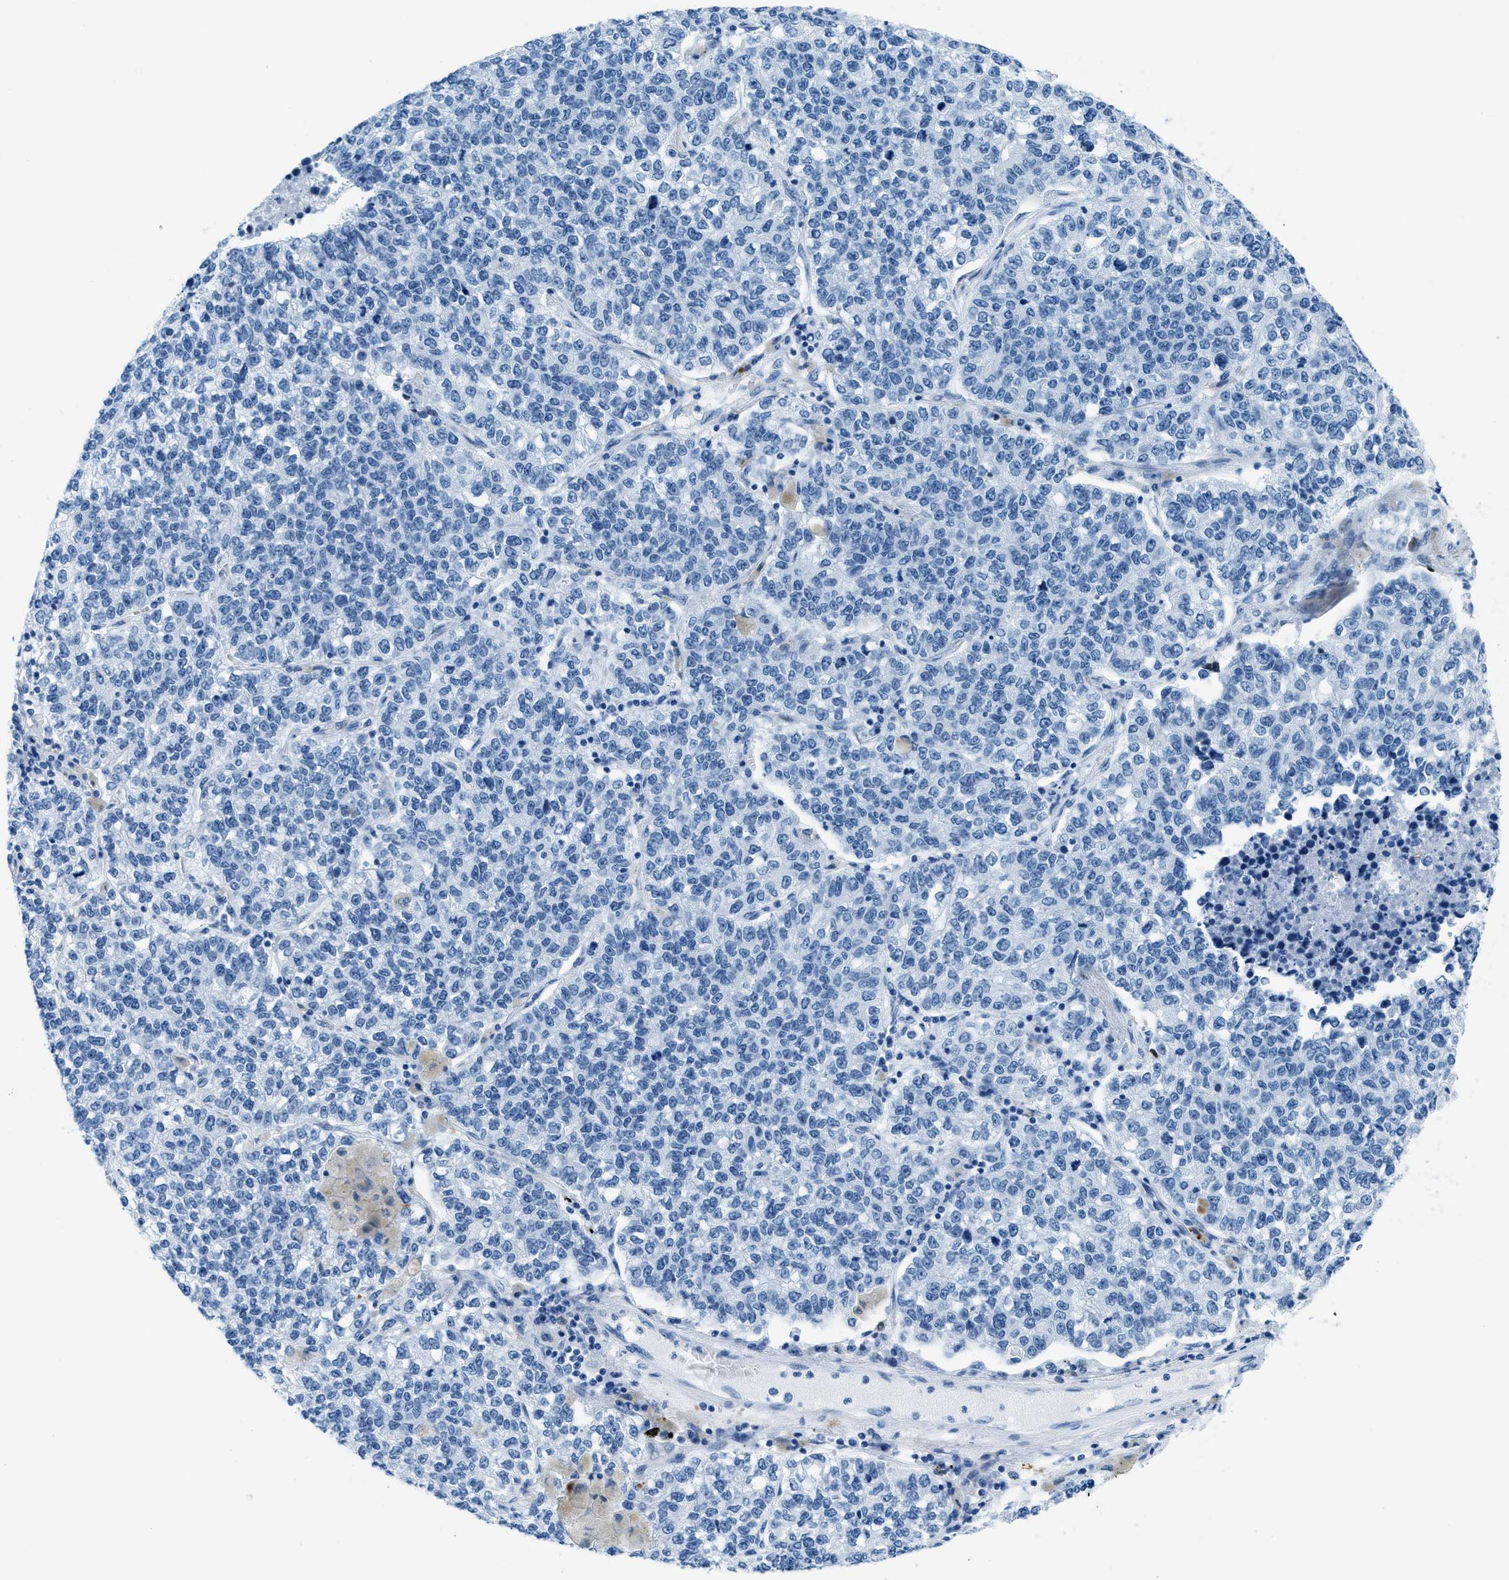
{"staining": {"intensity": "negative", "quantity": "none", "location": "none"}, "tissue": "lung cancer", "cell_type": "Tumor cells", "image_type": "cancer", "snomed": [{"axis": "morphology", "description": "Adenocarcinoma, NOS"}, {"axis": "topography", "description": "Lung"}], "caption": "Tumor cells show no significant protein staining in lung cancer.", "gene": "PLA2G2A", "patient": {"sex": "male", "age": 49}}